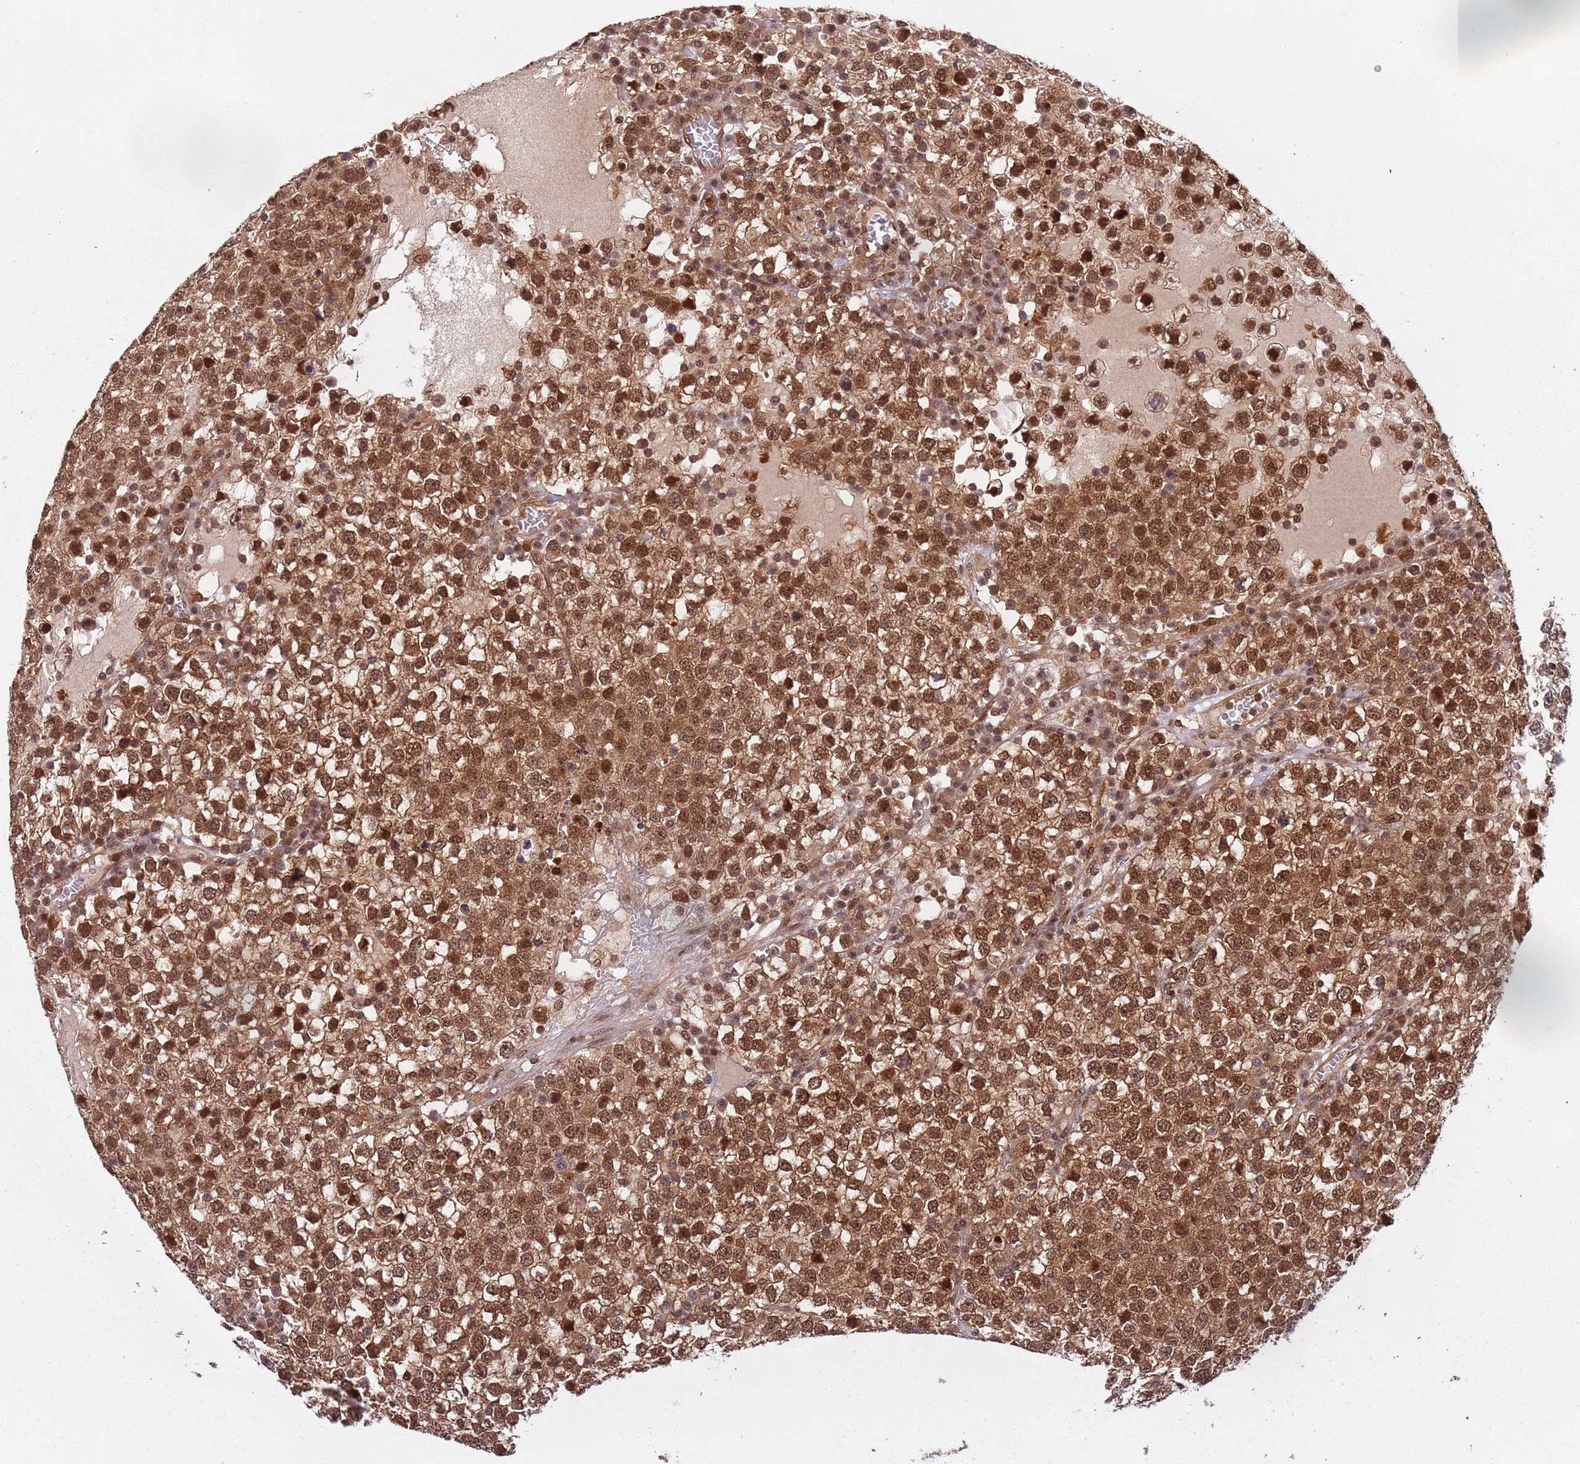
{"staining": {"intensity": "moderate", "quantity": ">75%", "location": "cytoplasmic/membranous,nuclear"}, "tissue": "testis cancer", "cell_type": "Tumor cells", "image_type": "cancer", "snomed": [{"axis": "morphology", "description": "Seminoma, NOS"}, {"axis": "topography", "description": "Testis"}], "caption": "Protein analysis of testis seminoma tissue displays moderate cytoplasmic/membranous and nuclear staining in about >75% of tumor cells.", "gene": "PGLS", "patient": {"sex": "male", "age": 65}}